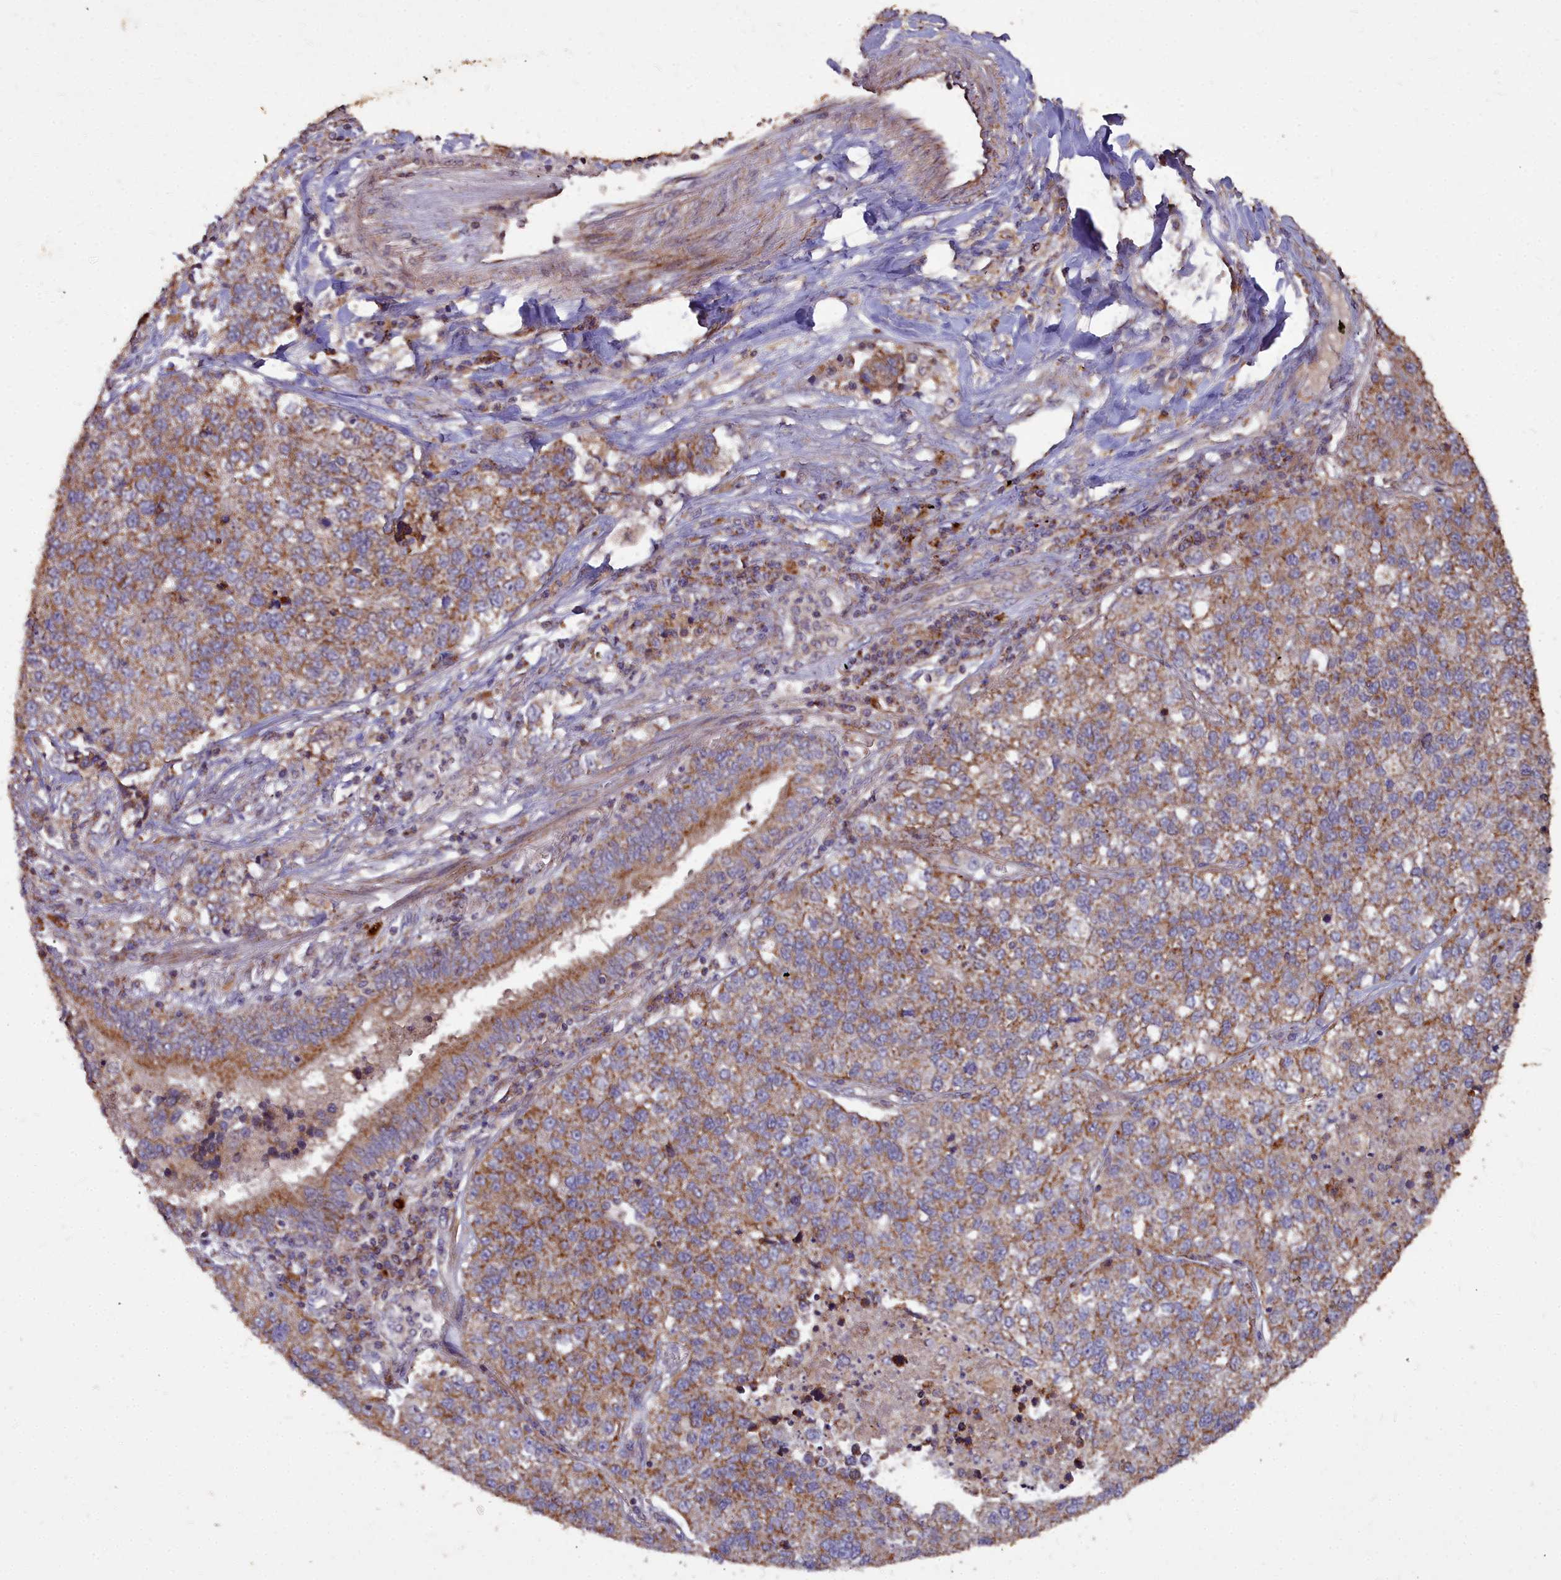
{"staining": {"intensity": "moderate", "quantity": ">75%", "location": "cytoplasmic/membranous"}, "tissue": "lung cancer", "cell_type": "Tumor cells", "image_type": "cancer", "snomed": [{"axis": "morphology", "description": "Adenocarcinoma, NOS"}, {"axis": "topography", "description": "Lung"}], "caption": "Lung cancer (adenocarcinoma) tissue demonstrates moderate cytoplasmic/membranous staining in about >75% of tumor cells, visualized by immunohistochemistry.", "gene": "COX11", "patient": {"sex": "male", "age": 49}}